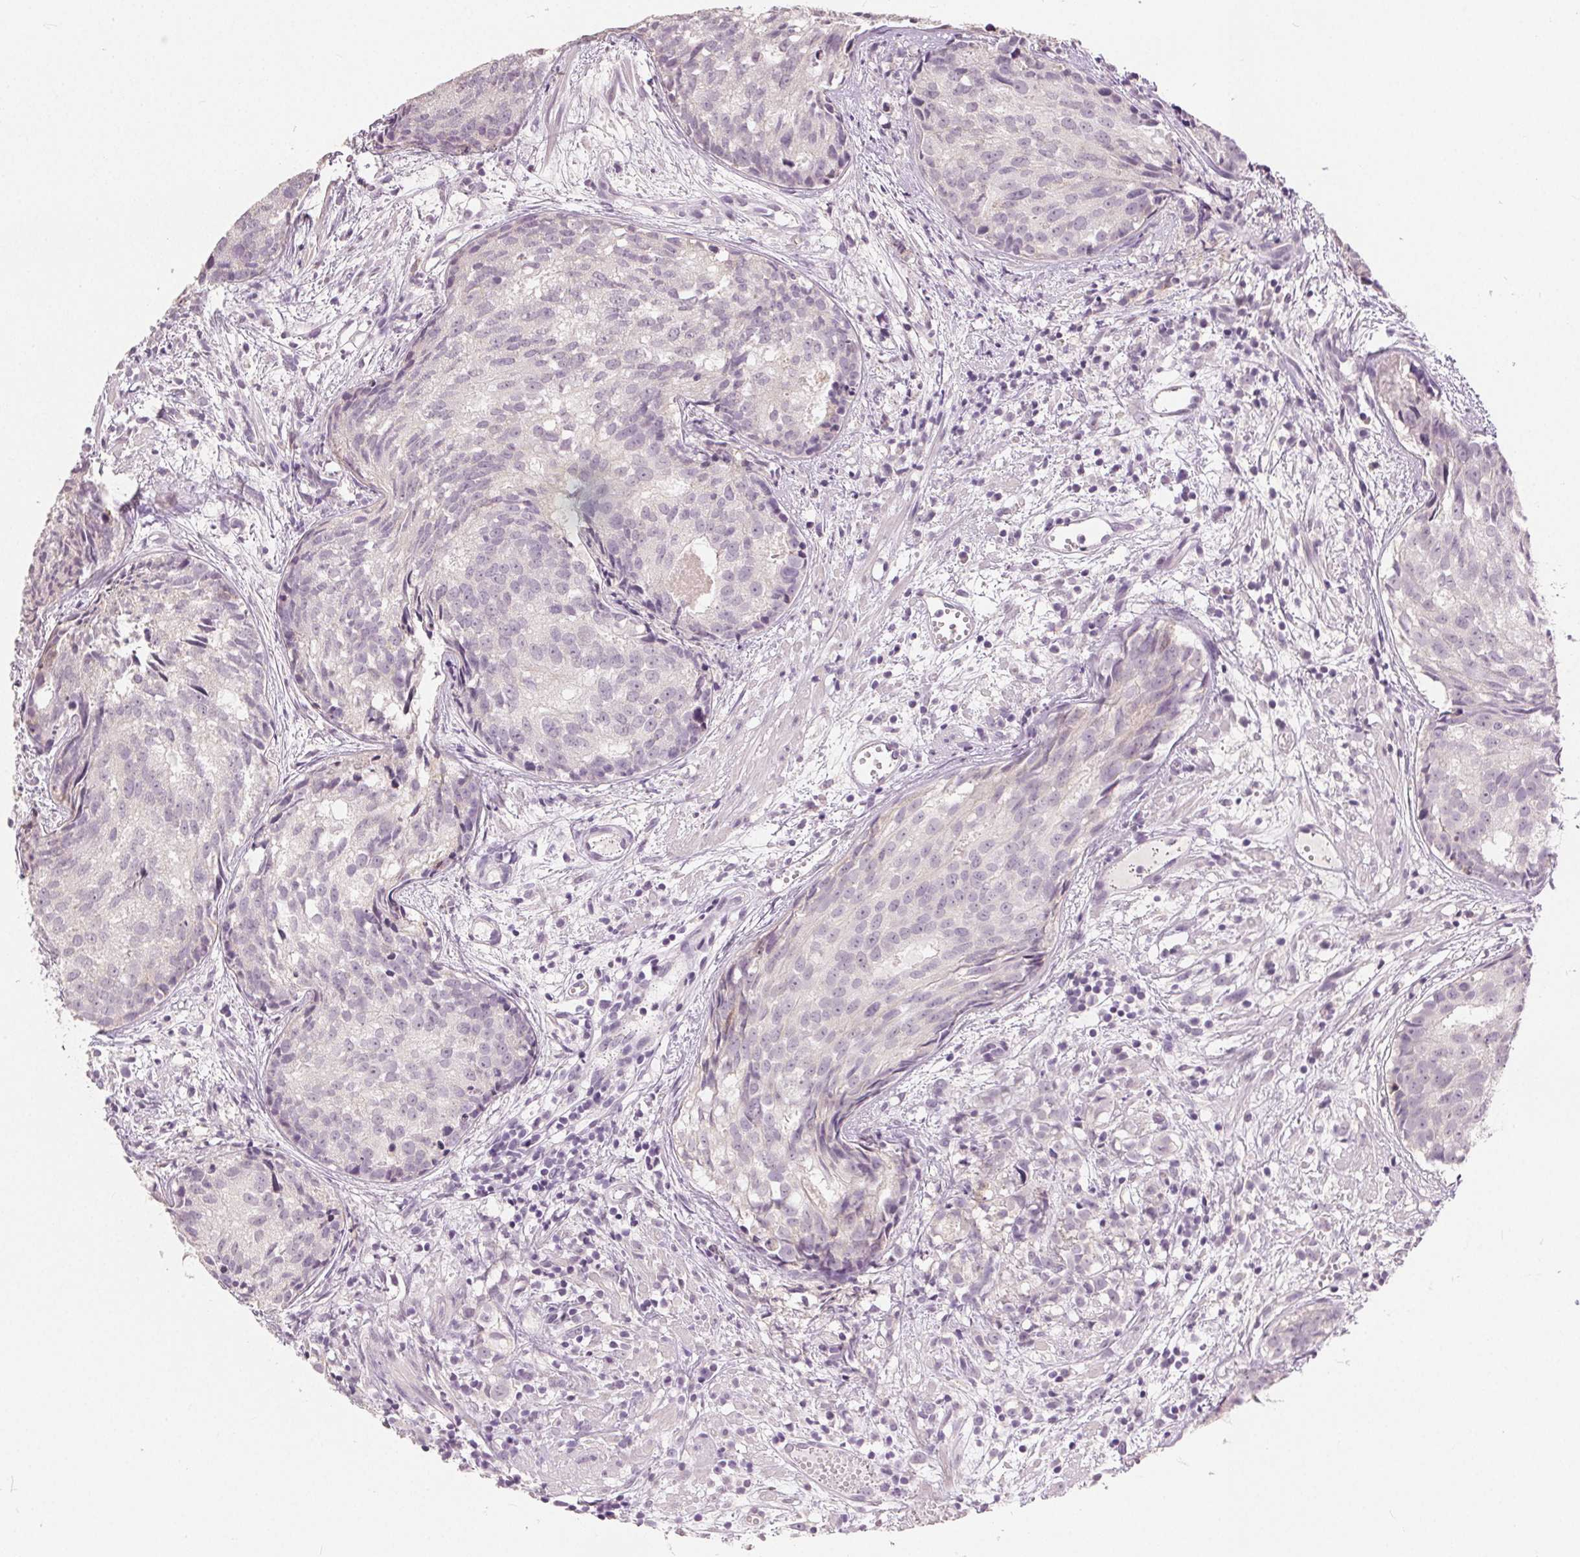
{"staining": {"intensity": "negative", "quantity": "none", "location": "none"}, "tissue": "prostate cancer", "cell_type": "Tumor cells", "image_type": "cancer", "snomed": [{"axis": "morphology", "description": "Adenocarcinoma, High grade"}, {"axis": "topography", "description": "Prostate"}], "caption": "Immunohistochemical staining of human prostate adenocarcinoma (high-grade) displays no significant positivity in tumor cells.", "gene": "CA12", "patient": {"sex": "male", "age": 58}}